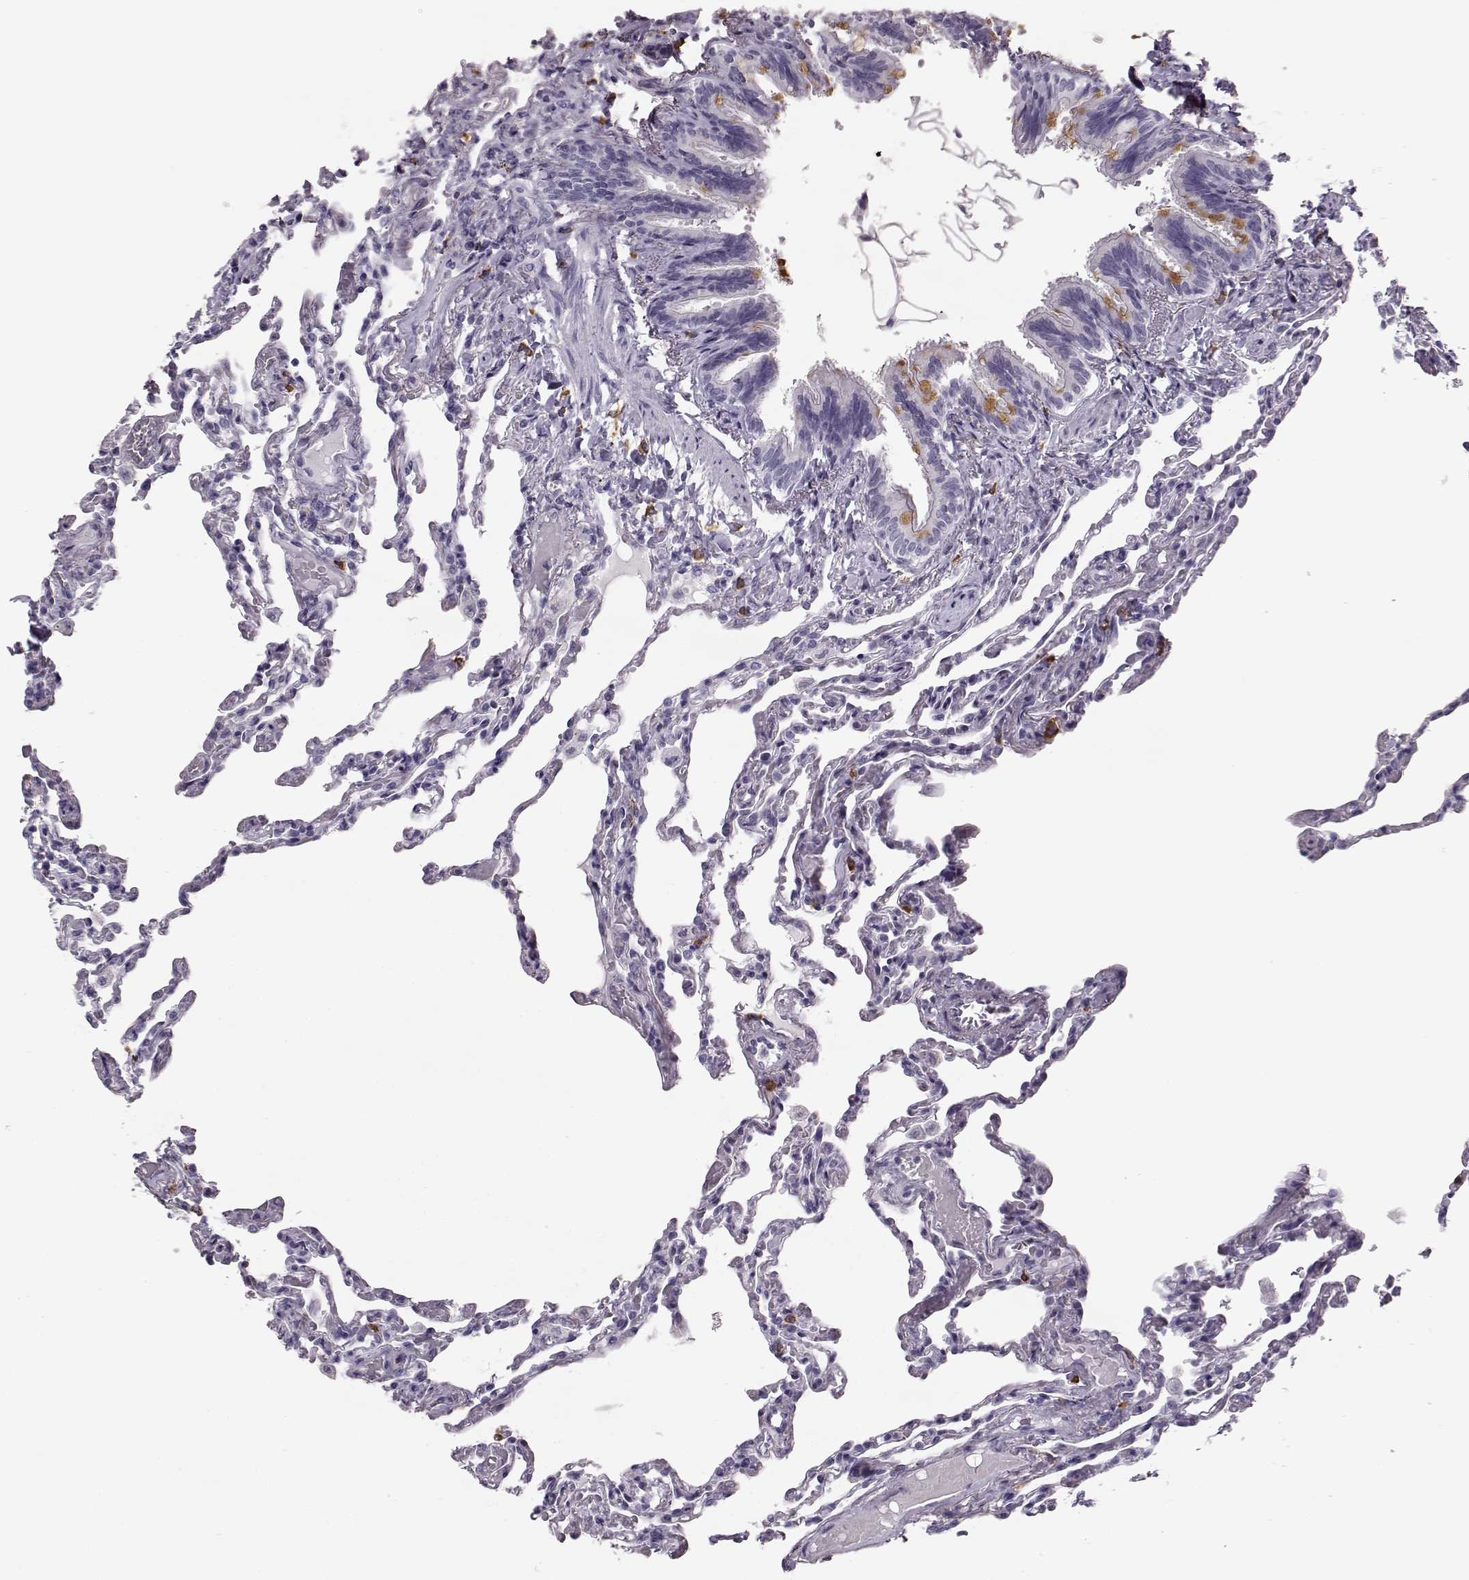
{"staining": {"intensity": "negative", "quantity": "none", "location": "none"}, "tissue": "lung", "cell_type": "Alveolar cells", "image_type": "normal", "snomed": [{"axis": "morphology", "description": "Normal tissue, NOS"}, {"axis": "topography", "description": "Lung"}], "caption": "Alveolar cells are negative for protein expression in unremarkable human lung. Nuclei are stained in blue.", "gene": "NPTXR", "patient": {"sex": "female", "age": 43}}